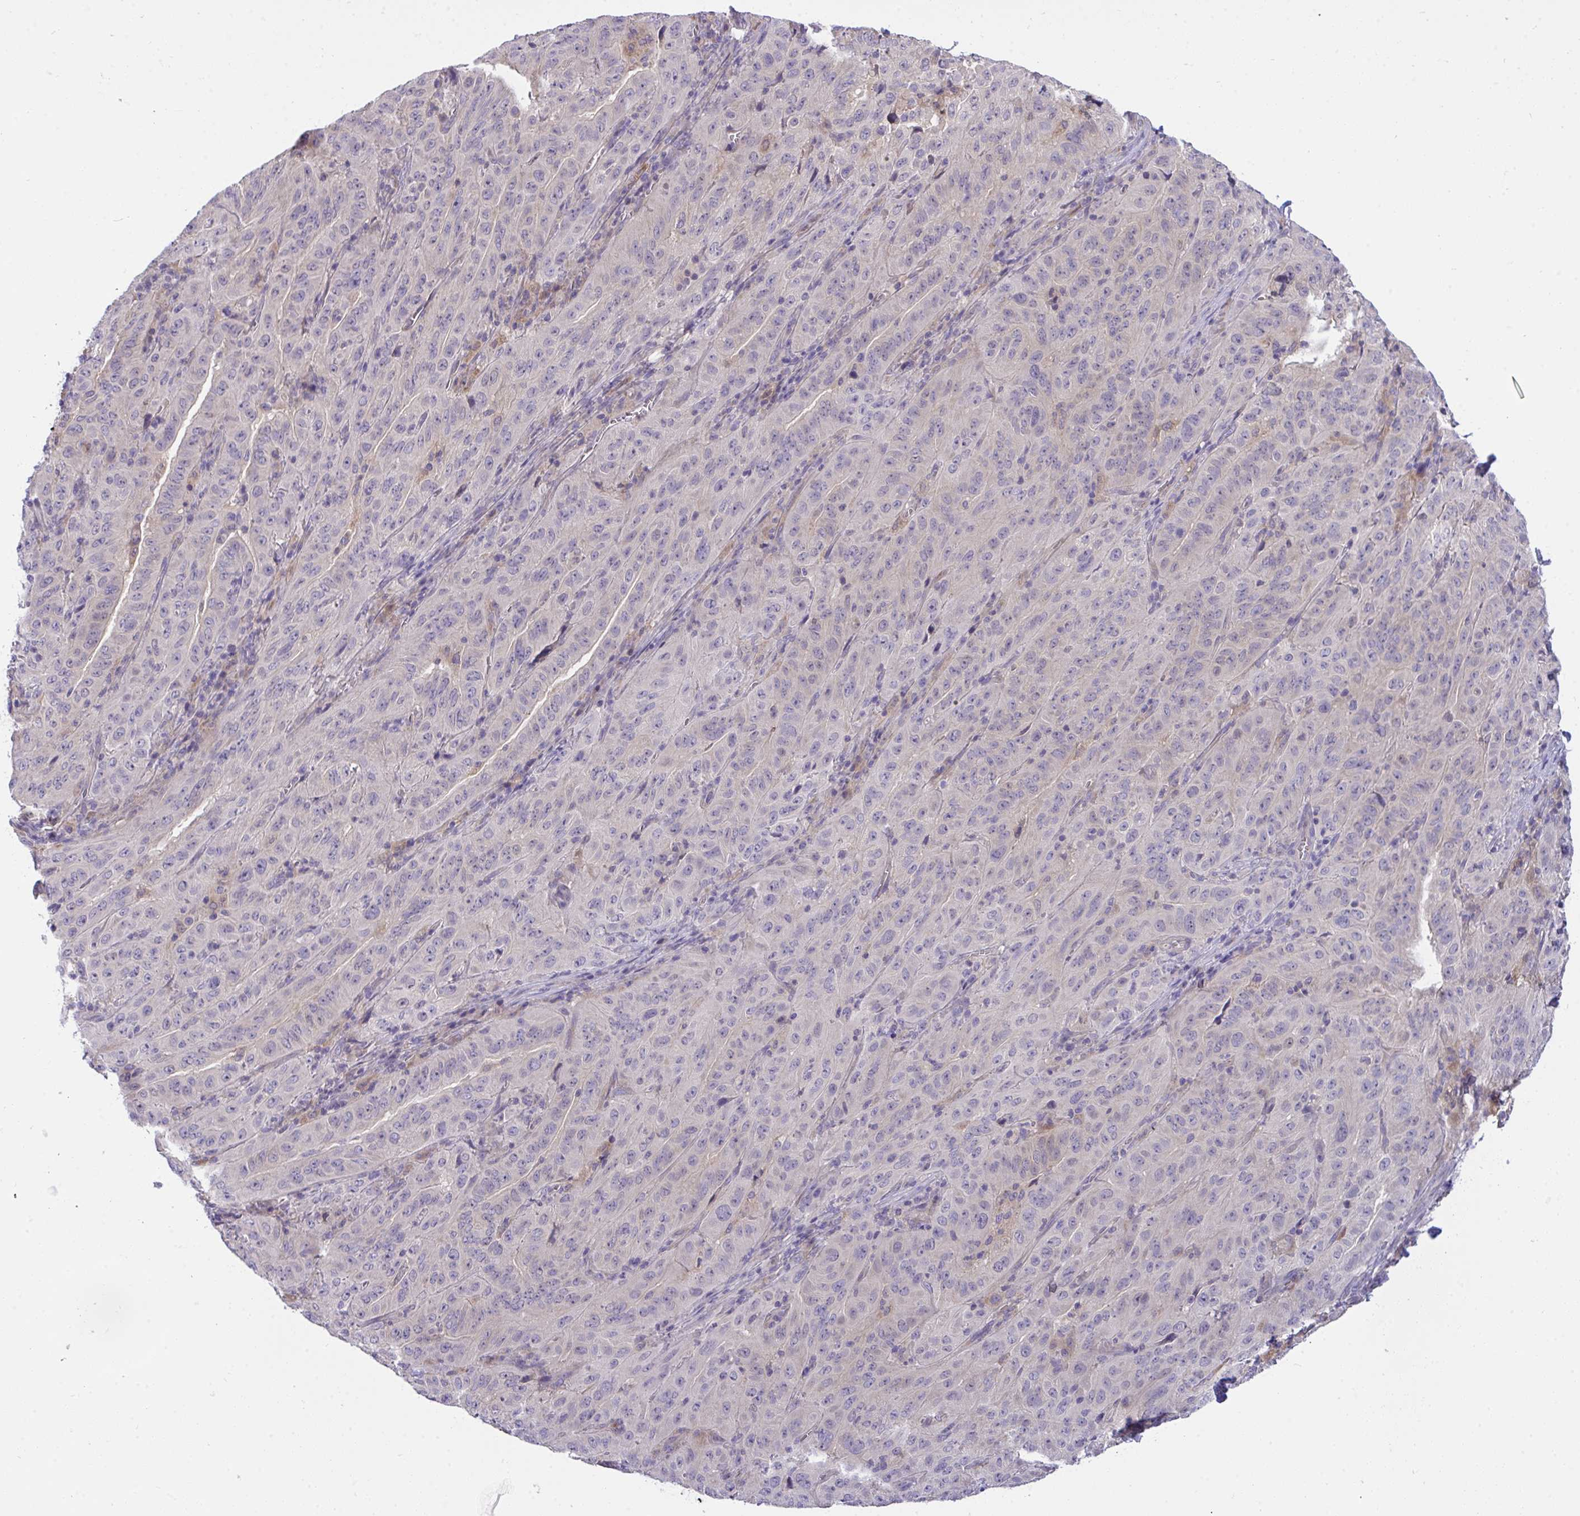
{"staining": {"intensity": "negative", "quantity": "none", "location": "none"}, "tissue": "pancreatic cancer", "cell_type": "Tumor cells", "image_type": "cancer", "snomed": [{"axis": "morphology", "description": "Adenocarcinoma, NOS"}, {"axis": "topography", "description": "Pancreas"}], "caption": "Tumor cells show no significant staining in pancreatic adenocarcinoma. (Brightfield microscopy of DAB IHC at high magnification).", "gene": "C19orf54", "patient": {"sex": "male", "age": 63}}